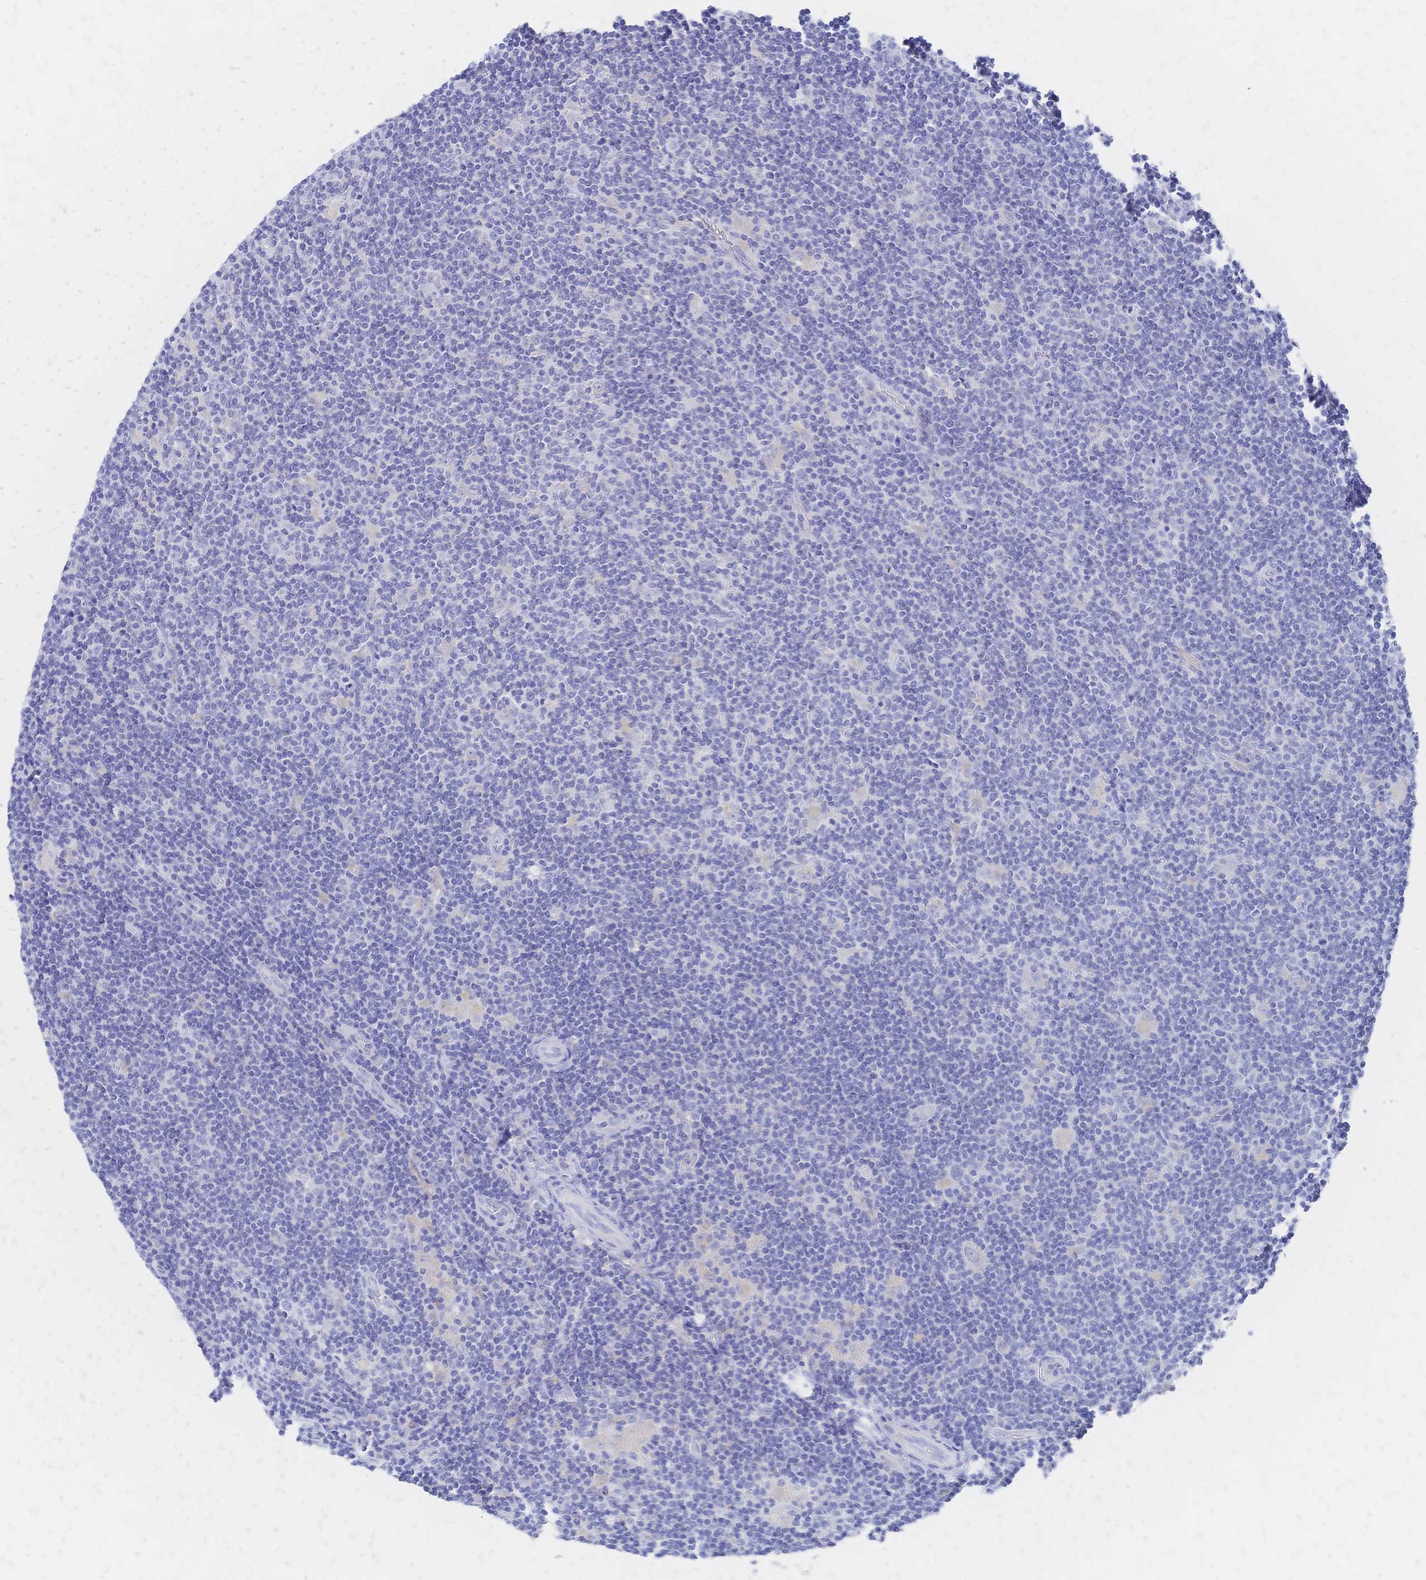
{"staining": {"intensity": "negative", "quantity": "none", "location": "none"}, "tissue": "lymphoma", "cell_type": "Tumor cells", "image_type": "cancer", "snomed": [{"axis": "morphology", "description": "Hodgkin's disease, NOS"}, {"axis": "topography", "description": "Lymph node"}], "caption": "Lymphoma was stained to show a protein in brown. There is no significant positivity in tumor cells. (Brightfield microscopy of DAB immunohistochemistry (IHC) at high magnification).", "gene": "SLC5A1", "patient": {"sex": "male", "age": 40}}